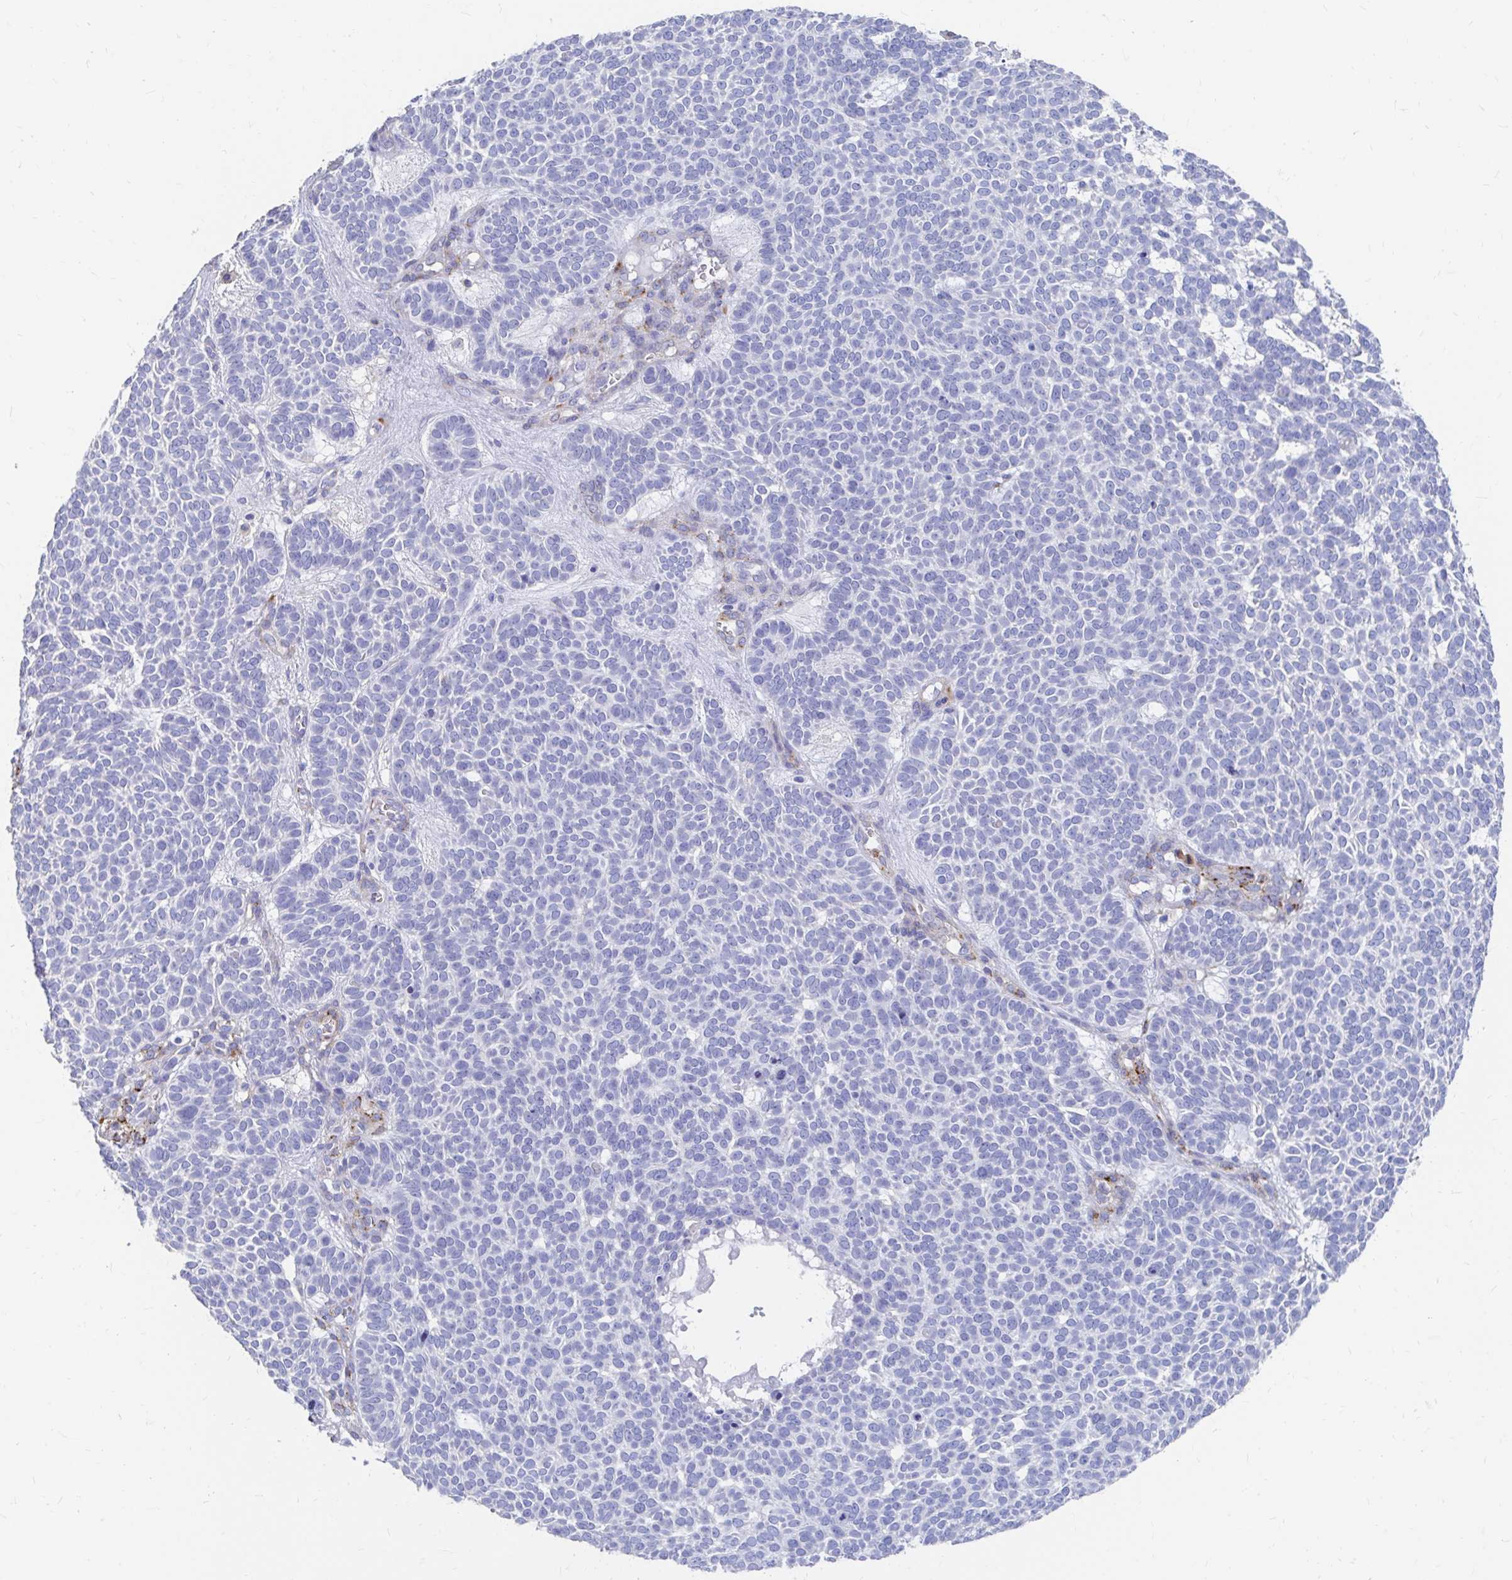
{"staining": {"intensity": "negative", "quantity": "none", "location": "none"}, "tissue": "skin cancer", "cell_type": "Tumor cells", "image_type": "cancer", "snomed": [{"axis": "morphology", "description": "Basal cell carcinoma"}, {"axis": "topography", "description": "Skin"}], "caption": "The micrograph demonstrates no staining of tumor cells in basal cell carcinoma (skin). Nuclei are stained in blue.", "gene": "LAMC3", "patient": {"sex": "female", "age": 82}}